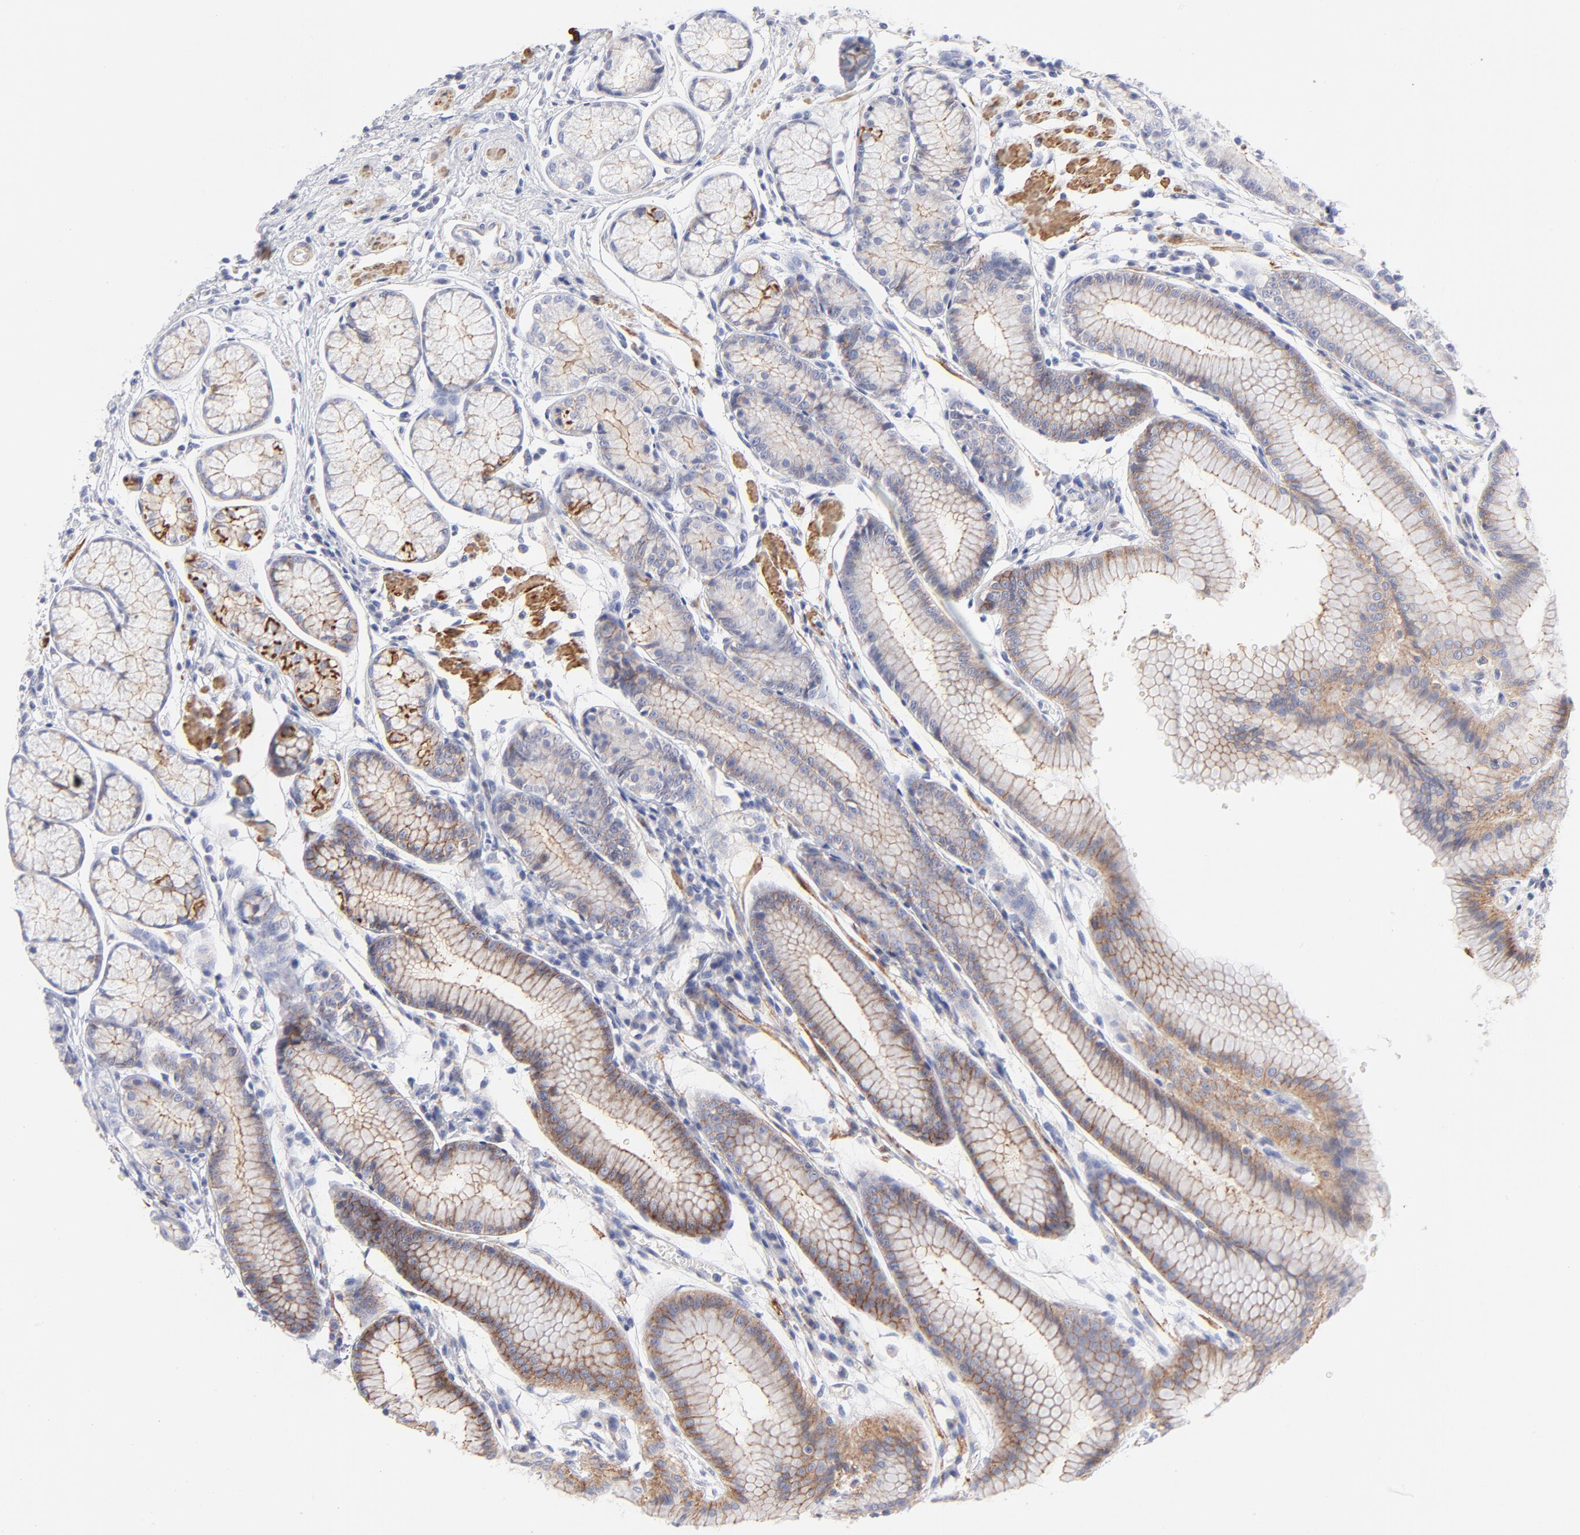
{"staining": {"intensity": "strong", "quantity": "25%-75%", "location": "cytoplasmic/membranous"}, "tissue": "stomach", "cell_type": "Glandular cells", "image_type": "normal", "snomed": [{"axis": "morphology", "description": "Normal tissue, NOS"}, {"axis": "morphology", "description": "Inflammation, NOS"}, {"axis": "topography", "description": "Stomach, lower"}], "caption": "Brown immunohistochemical staining in unremarkable stomach exhibits strong cytoplasmic/membranous positivity in about 25%-75% of glandular cells. (brown staining indicates protein expression, while blue staining denotes nuclei).", "gene": "ACTA2", "patient": {"sex": "male", "age": 59}}